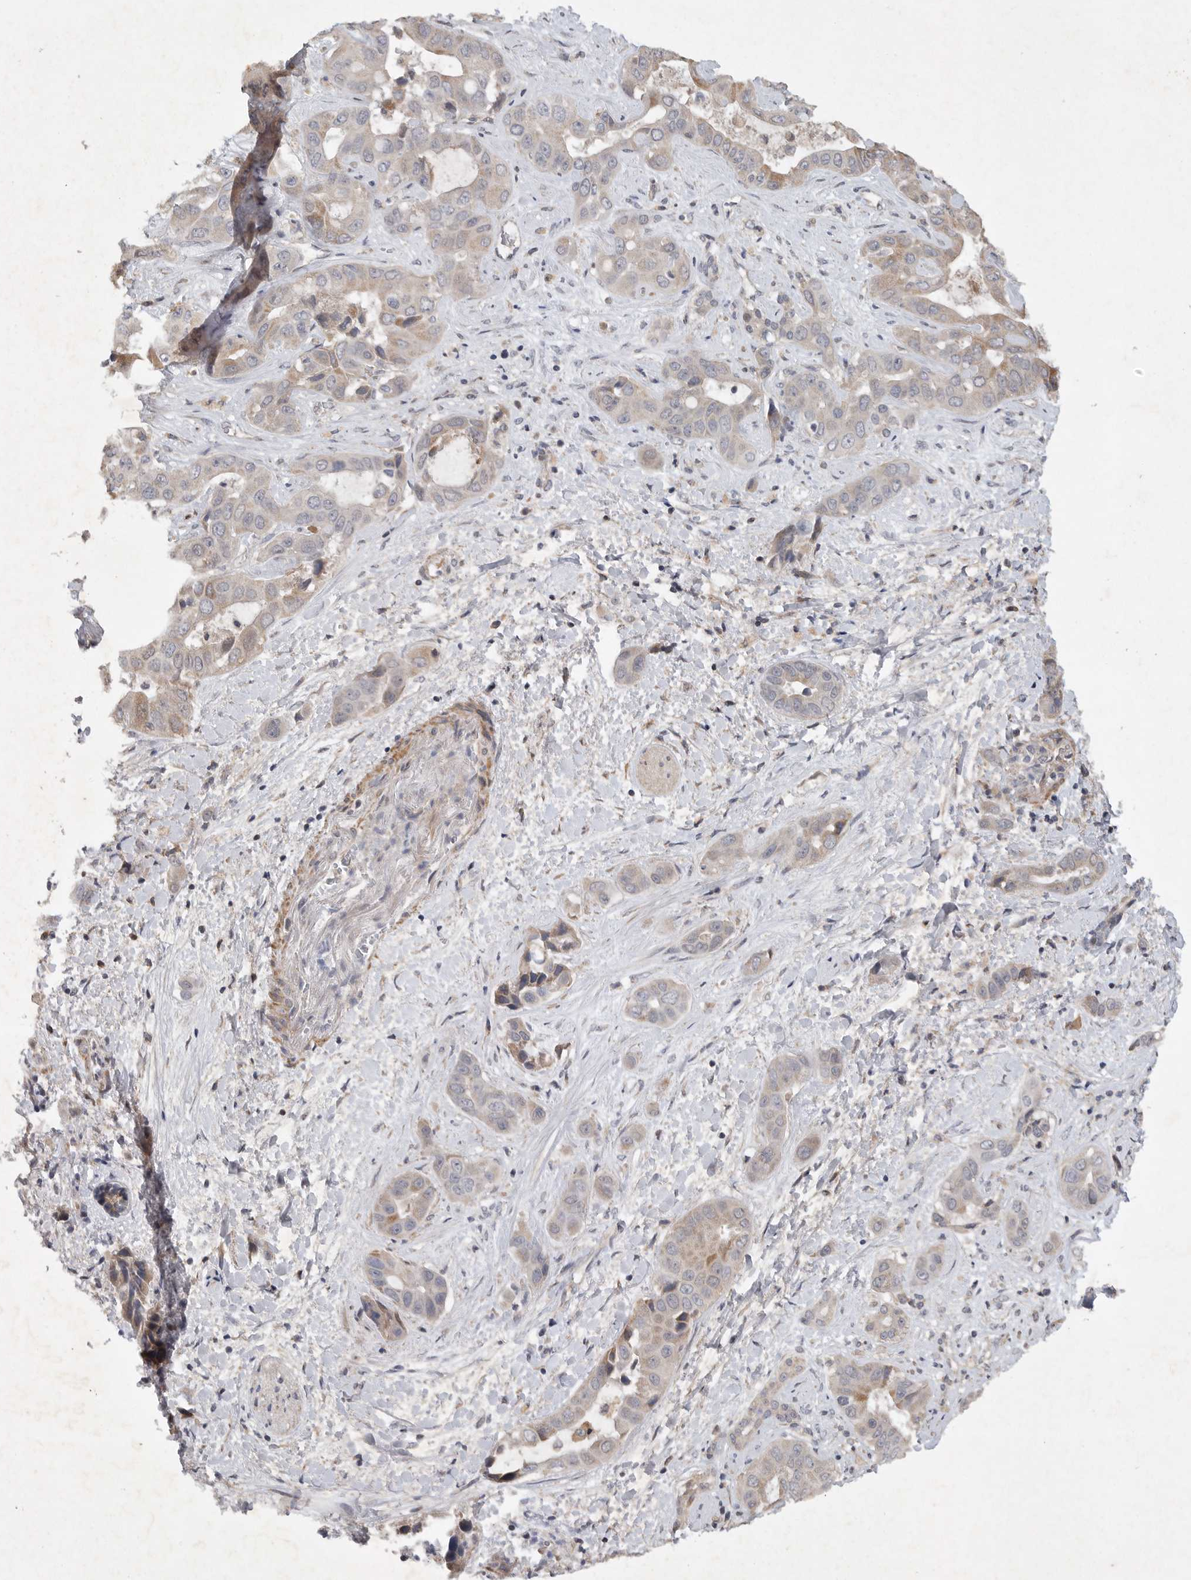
{"staining": {"intensity": "moderate", "quantity": "<25%", "location": "cytoplasmic/membranous"}, "tissue": "liver cancer", "cell_type": "Tumor cells", "image_type": "cancer", "snomed": [{"axis": "morphology", "description": "Cholangiocarcinoma"}, {"axis": "topography", "description": "Liver"}], "caption": "Approximately <25% of tumor cells in human liver cancer (cholangiocarcinoma) reveal moderate cytoplasmic/membranous protein positivity as visualized by brown immunohistochemical staining.", "gene": "EDEM3", "patient": {"sex": "female", "age": 52}}